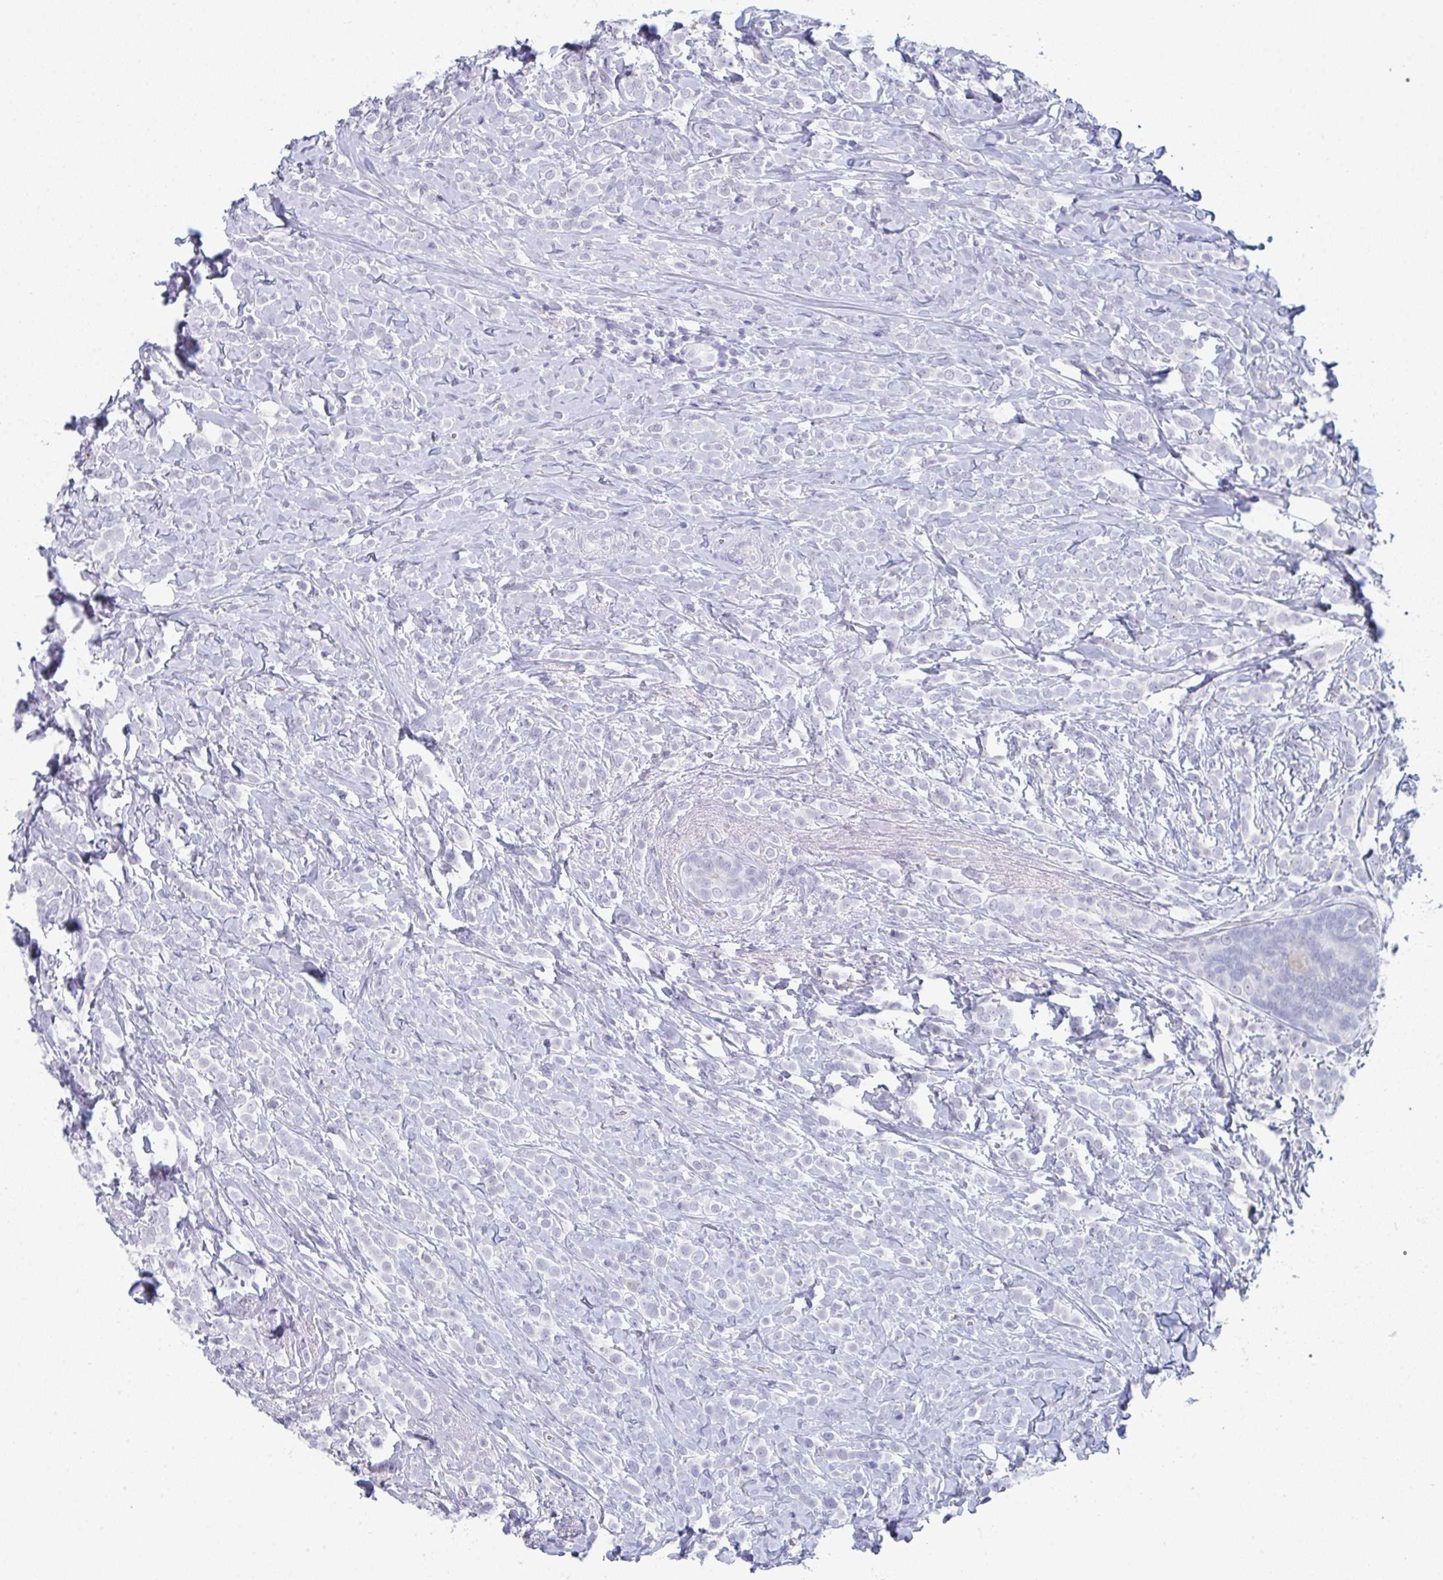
{"staining": {"intensity": "negative", "quantity": "none", "location": "none"}, "tissue": "breast cancer", "cell_type": "Tumor cells", "image_type": "cancer", "snomed": [{"axis": "morphology", "description": "Lobular carcinoma"}, {"axis": "topography", "description": "Breast"}], "caption": "Tumor cells are negative for brown protein staining in breast lobular carcinoma.", "gene": "RUBCN", "patient": {"sex": "female", "age": 49}}